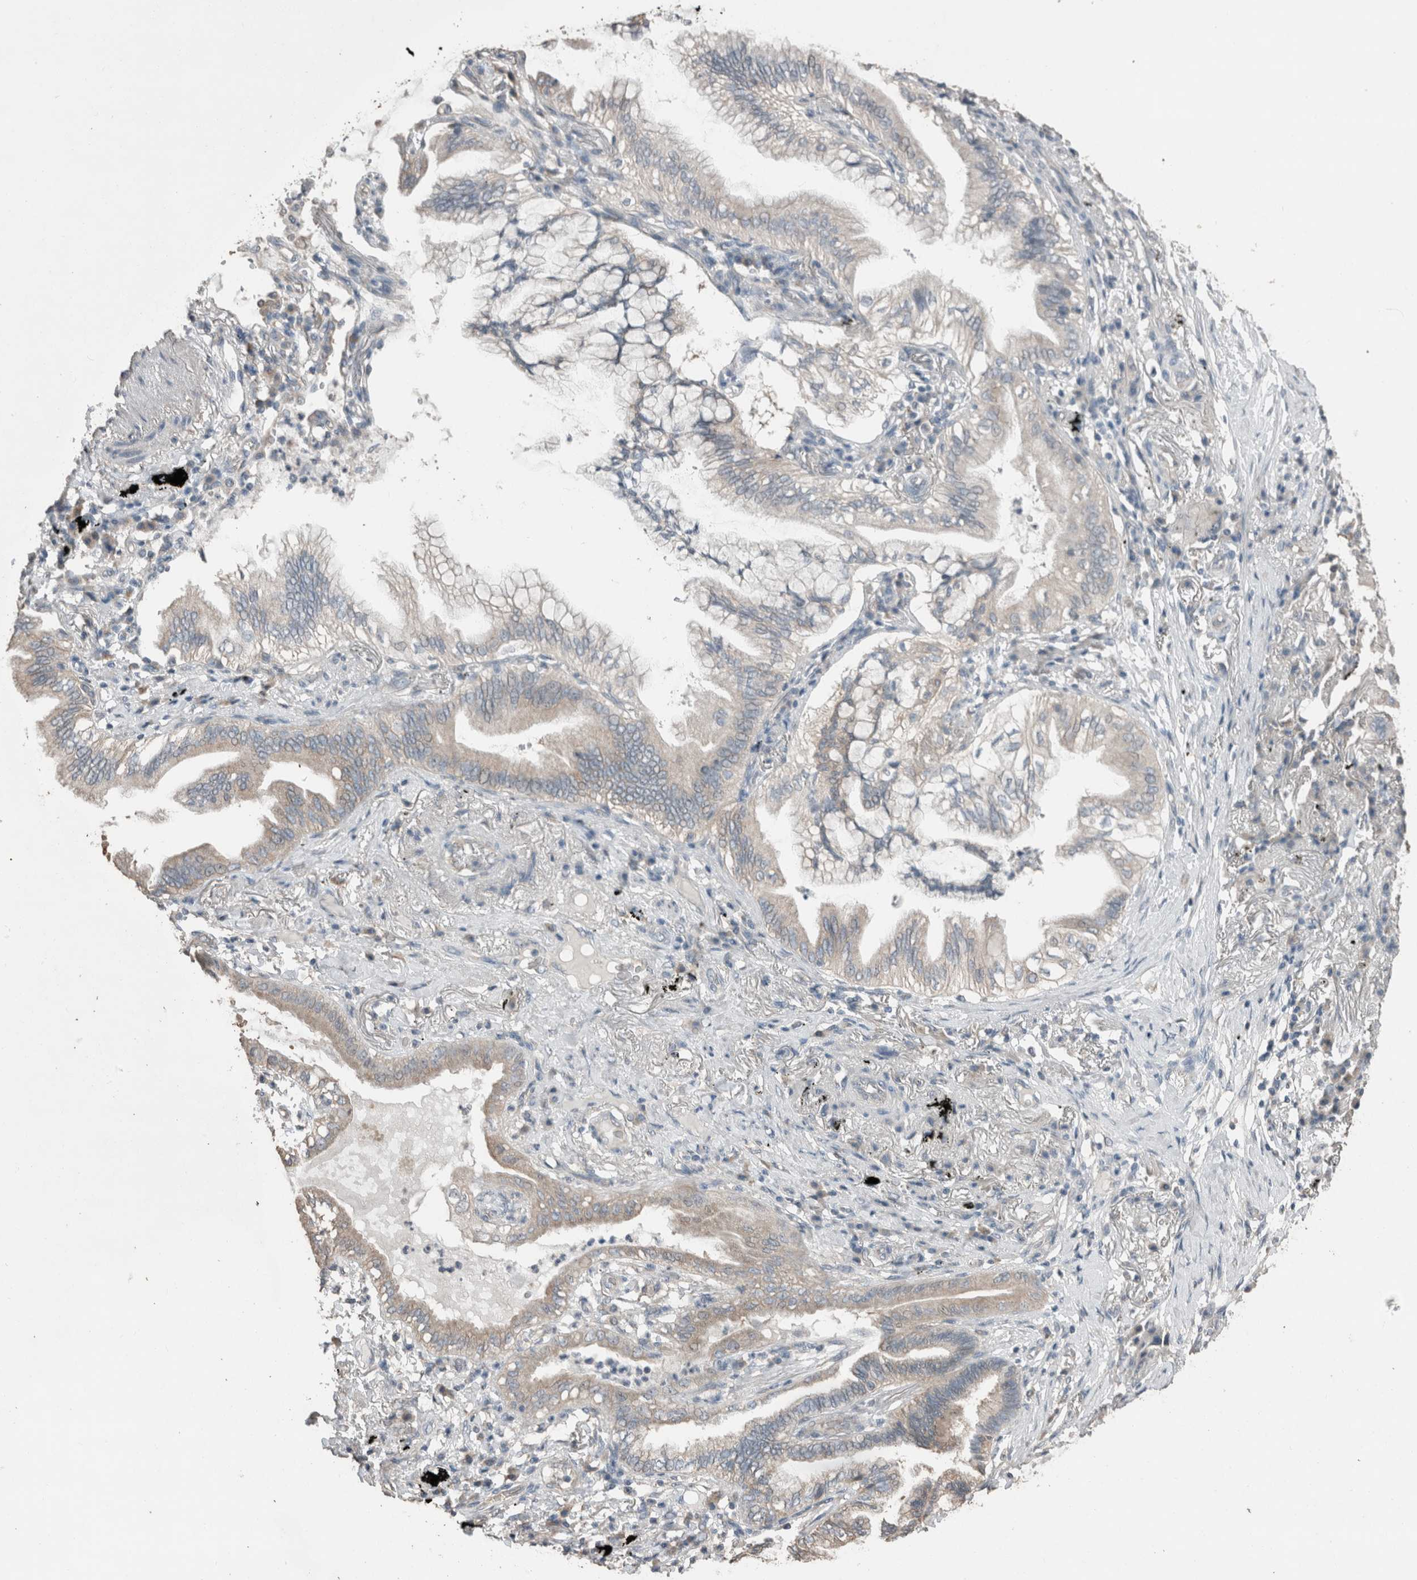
{"staining": {"intensity": "moderate", "quantity": "25%-75%", "location": "cytoplasmic/membranous"}, "tissue": "lung cancer", "cell_type": "Tumor cells", "image_type": "cancer", "snomed": [{"axis": "morphology", "description": "Adenocarcinoma, NOS"}, {"axis": "topography", "description": "Lung"}], "caption": "Moderate cytoplasmic/membranous expression is seen in approximately 25%-75% of tumor cells in adenocarcinoma (lung).", "gene": "ACVR2B", "patient": {"sex": "female", "age": 70}}